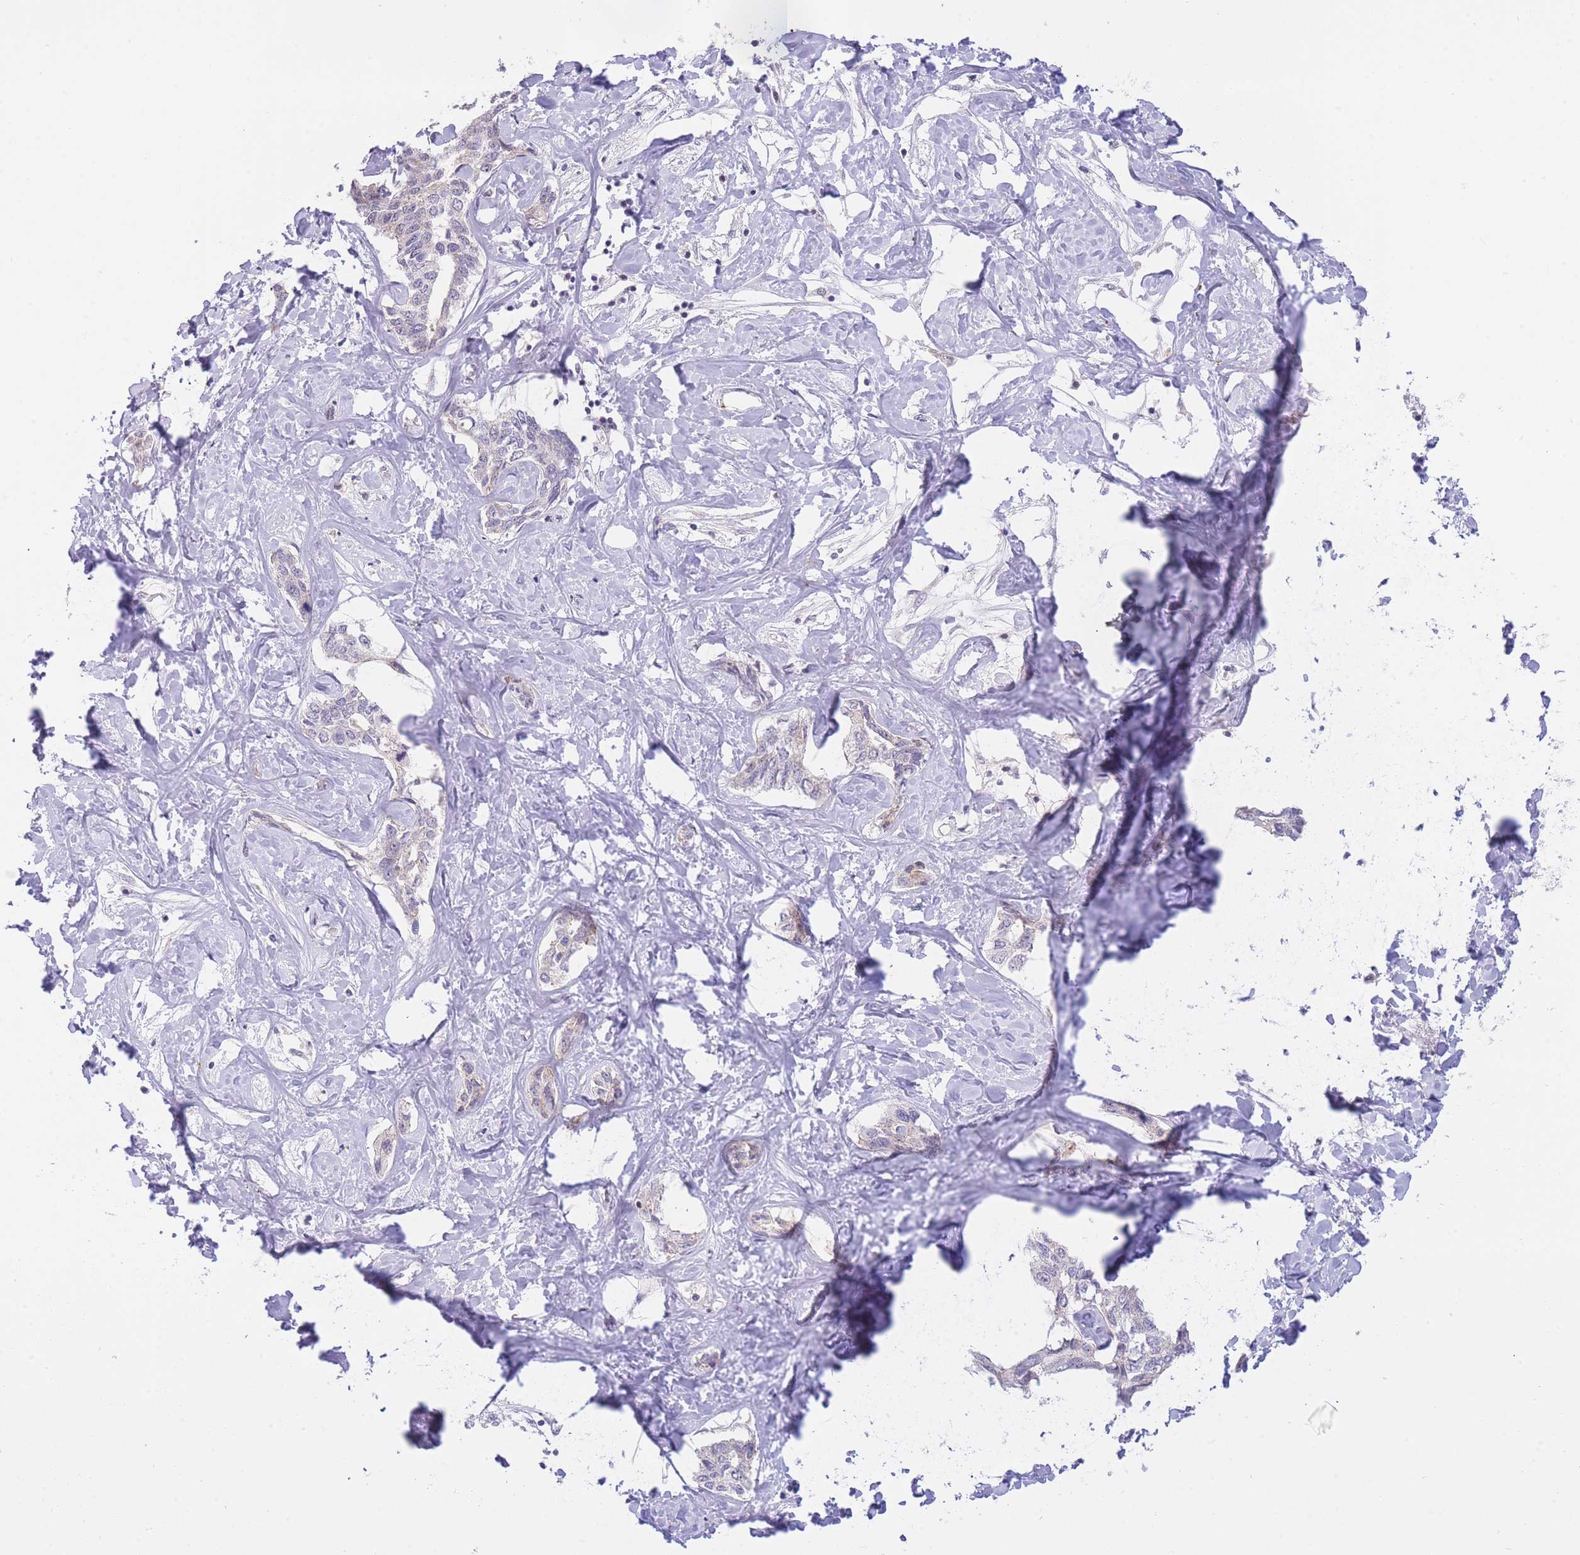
{"staining": {"intensity": "negative", "quantity": "none", "location": "none"}, "tissue": "liver cancer", "cell_type": "Tumor cells", "image_type": "cancer", "snomed": [{"axis": "morphology", "description": "Cholangiocarcinoma"}, {"axis": "topography", "description": "Liver"}], "caption": "Protein analysis of liver cholangiocarcinoma reveals no significant staining in tumor cells.", "gene": "GOLGA6L25", "patient": {"sex": "male", "age": 59}}